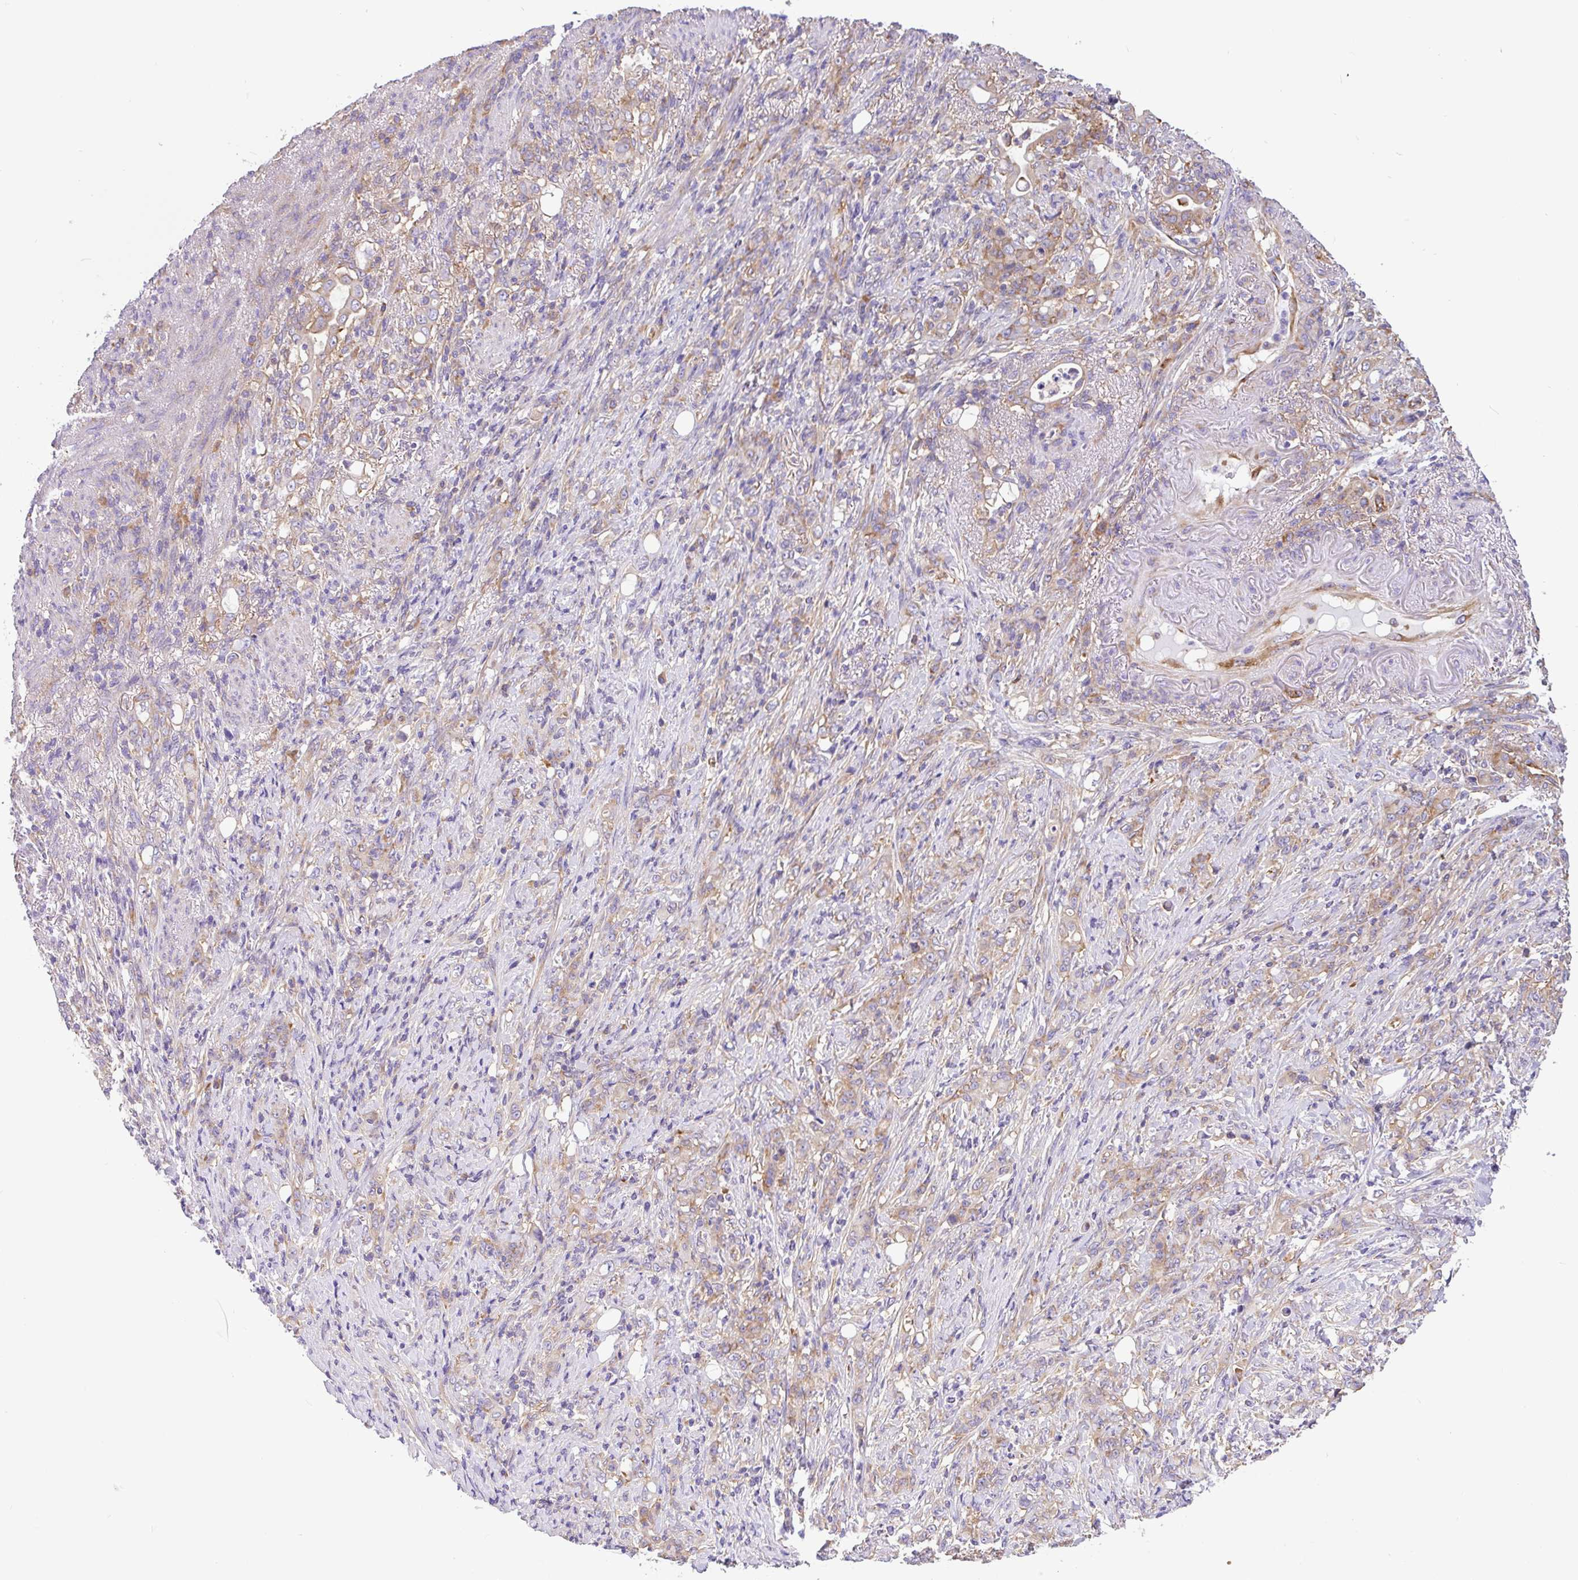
{"staining": {"intensity": "weak", "quantity": ">75%", "location": "cytoplasmic/membranous"}, "tissue": "stomach cancer", "cell_type": "Tumor cells", "image_type": "cancer", "snomed": [{"axis": "morphology", "description": "Normal tissue, NOS"}, {"axis": "morphology", "description": "Adenocarcinoma, NOS"}, {"axis": "topography", "description": "Stomach"}], "caption": "Stomach cancer was stained to show a protein in brown. There is low levels of weak cytoplasmic/membranous expression in approximately >75% of tumor cells. (Stains: DAB in brown, nuclei in blue, Microscopy: brightfield microscopy at high magnification).", "gene": "GFPT2", "patient": {"sex": "female", "age": 79}}